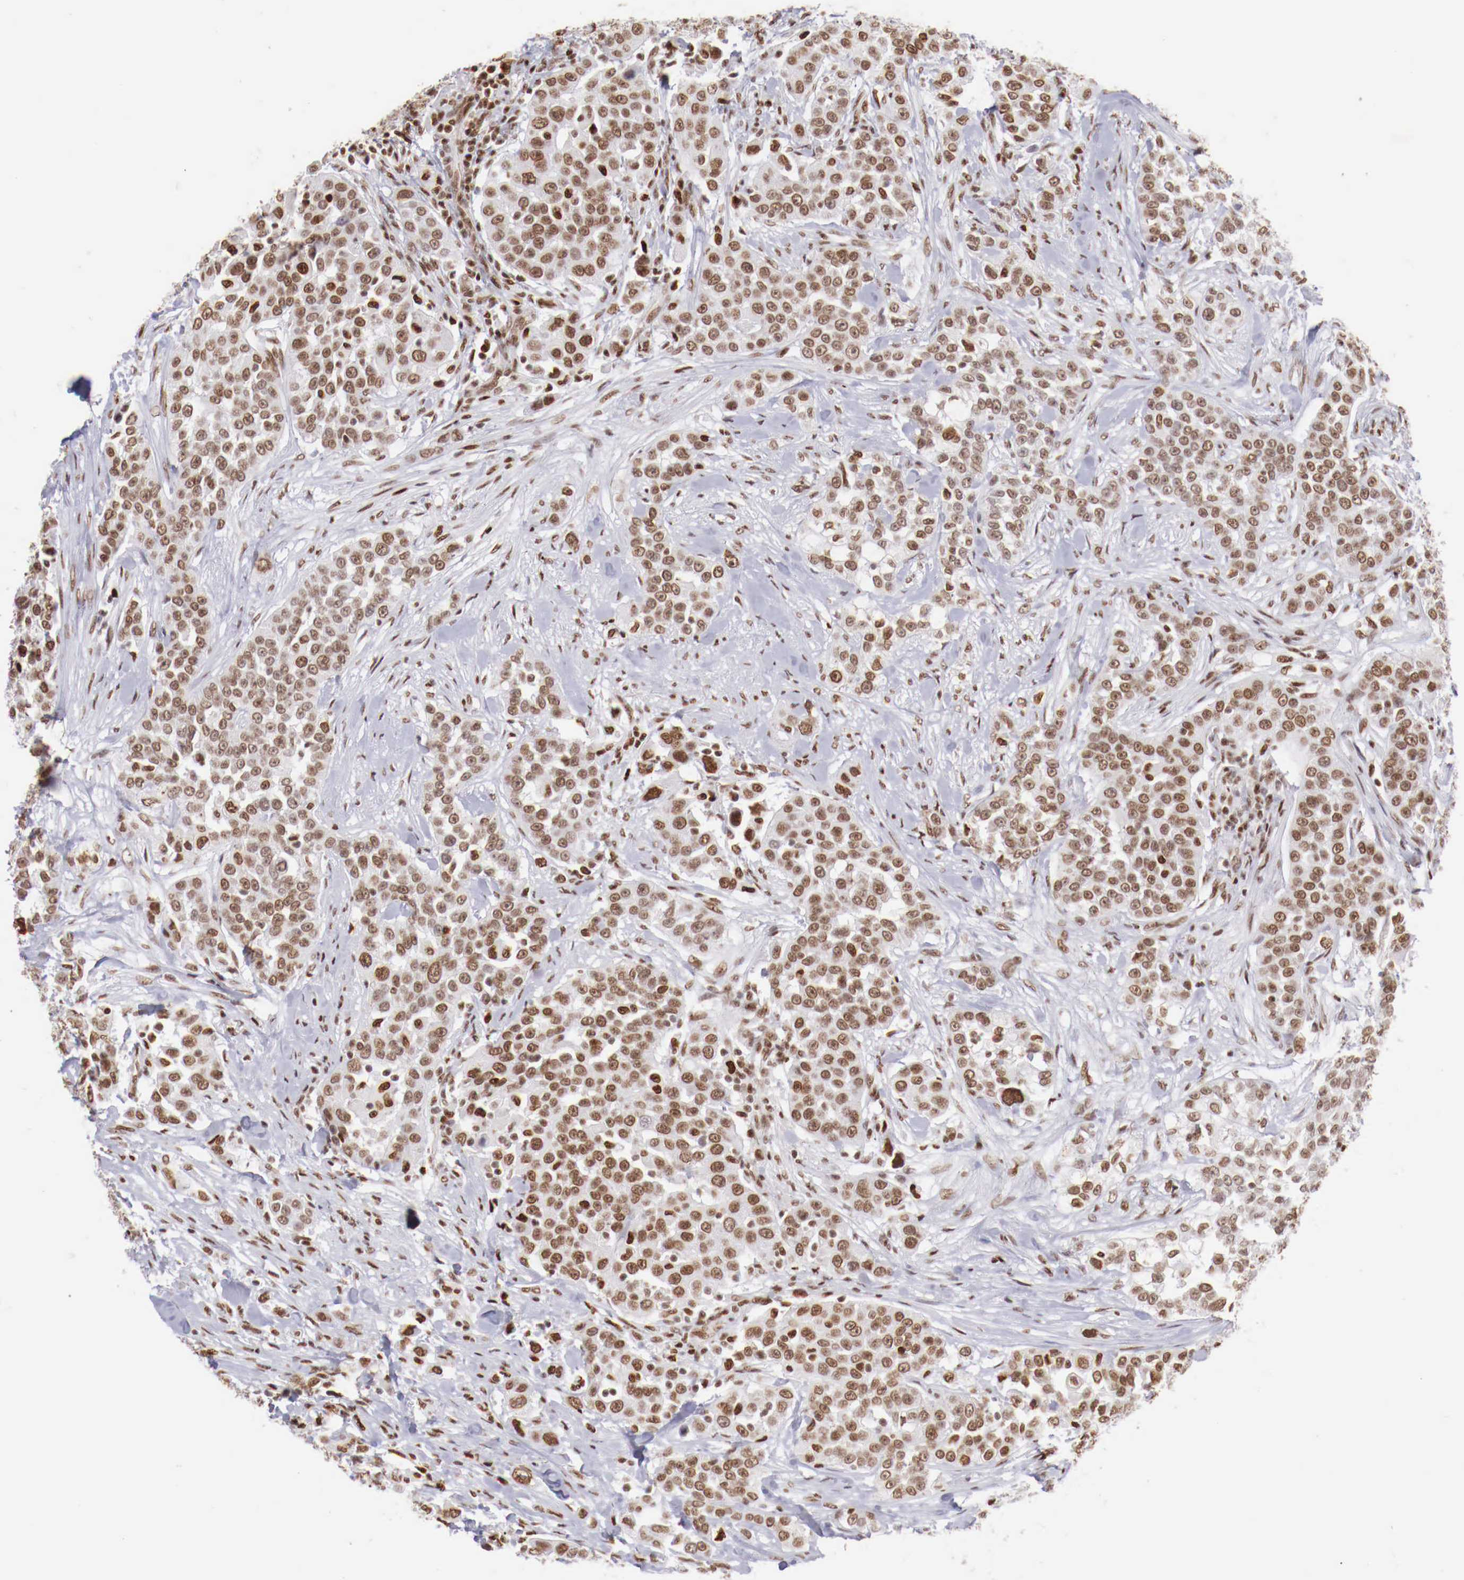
{"staining": {"intensity": "moderate", "quantity": ">75%", "location": "nuclear"}, "tissue": "urothelial cancer", "cell_type": "Tumor cells", "image_type": "cancer", "snomed": [{"axis": "morphology", "description": "Urothelial carcinoma, High grade"}, {"axis": "topography", "description": "Urinary bladder"}], "caption": "Approximately >75% of tumor cells in urothelial cancer exhibit moderate nuclear protein positivity as visualized by brown immunohistochemical staining.", "gene": "MAX", "patient": {"sex": "female", "age": 80}}